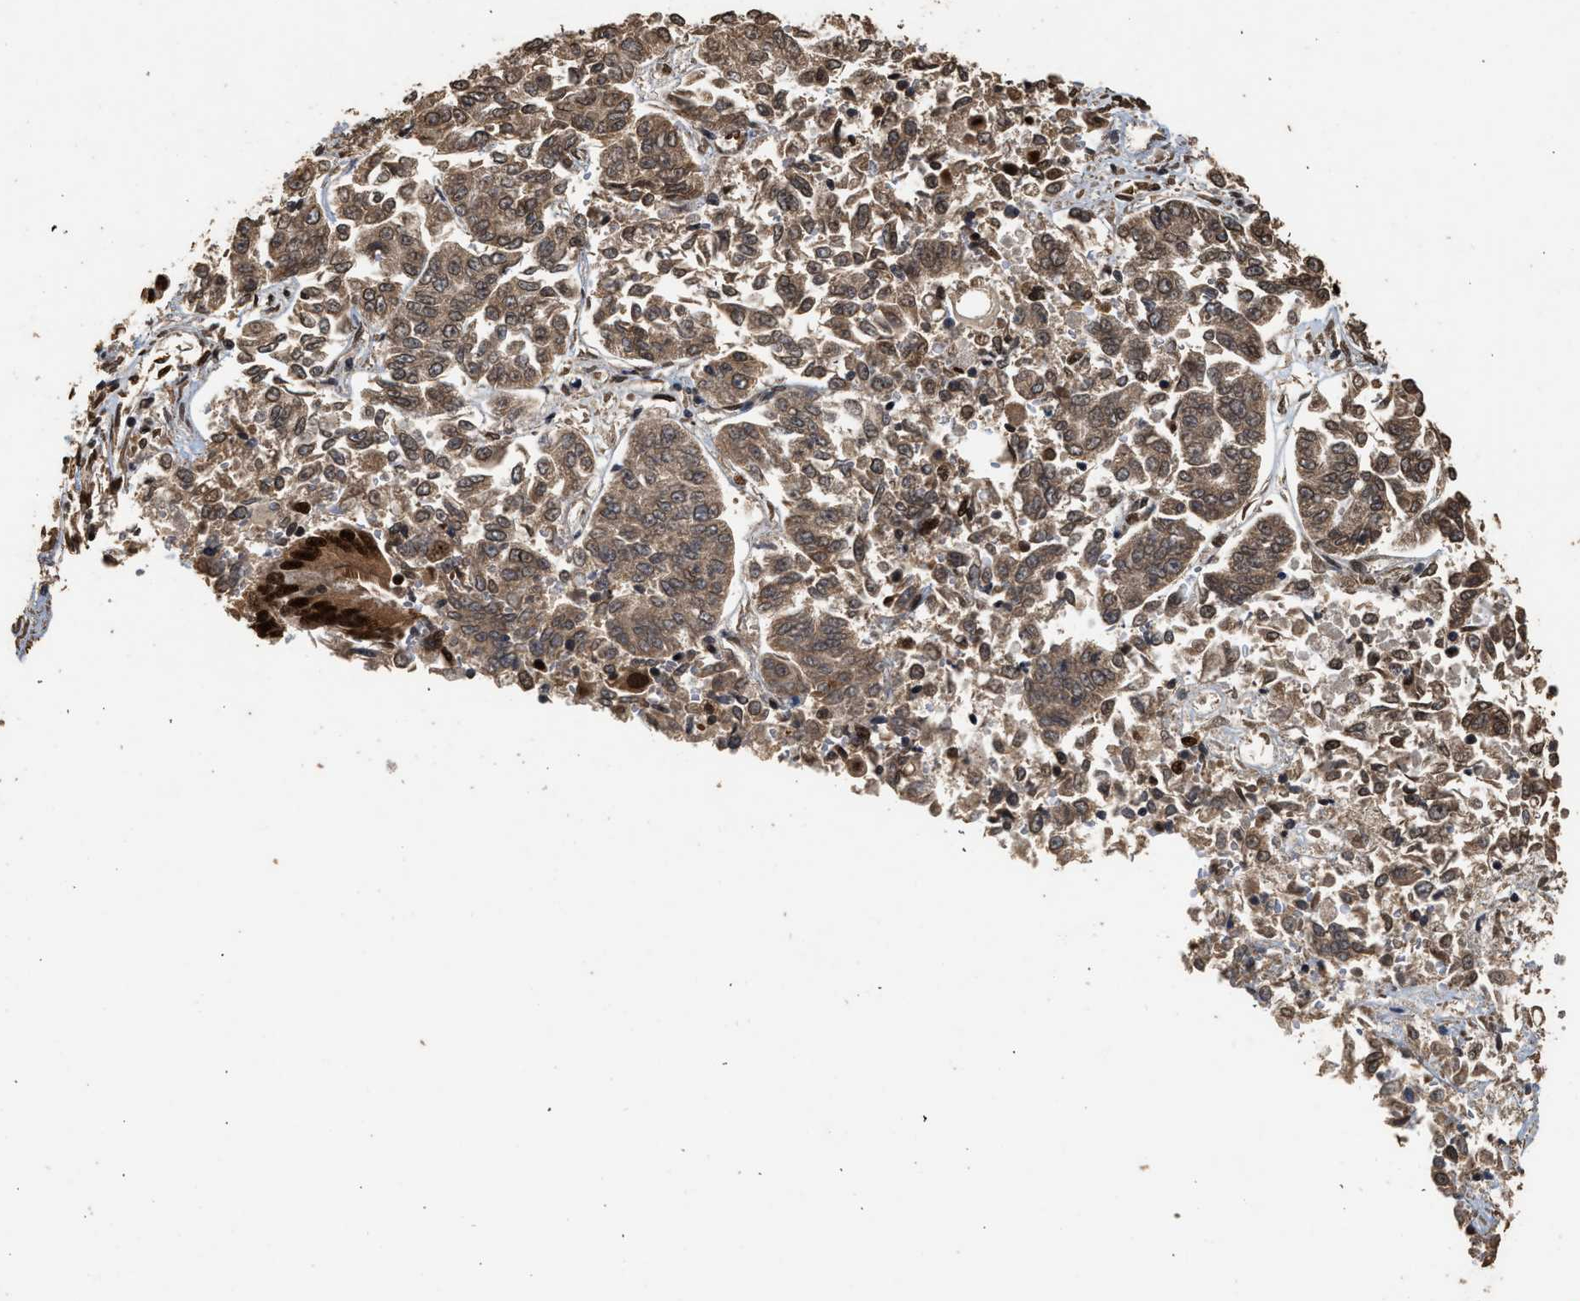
{"staining": {"intensity": "moderate", "quantity": ">75%", "location": "cytoplasmic/membranous,nuclear"}, "tissue": "lung cancer", "cell_type": "Tumor cells", "image_type": "cancer", "snomed": [{"axis": "morphology", "description": "Adenocarcinoma, NOS"}, {"axis": "topography", "description": "Lung"}], "caption": "Immunohistochemistry photomicrograph of neoplastic tissue: lung cancer (adenocarcinoma) stained using immunohistochemistry reveals medium levels of moderate protein expression localized specifically in the cytoplasmic/membranous and nuclear of tumor cells, appearing as a cytoplasmic/membranous and nuclear brown color.", "gene": "PPP4R3B", "patient": {"sex": "male", "age": 84}}